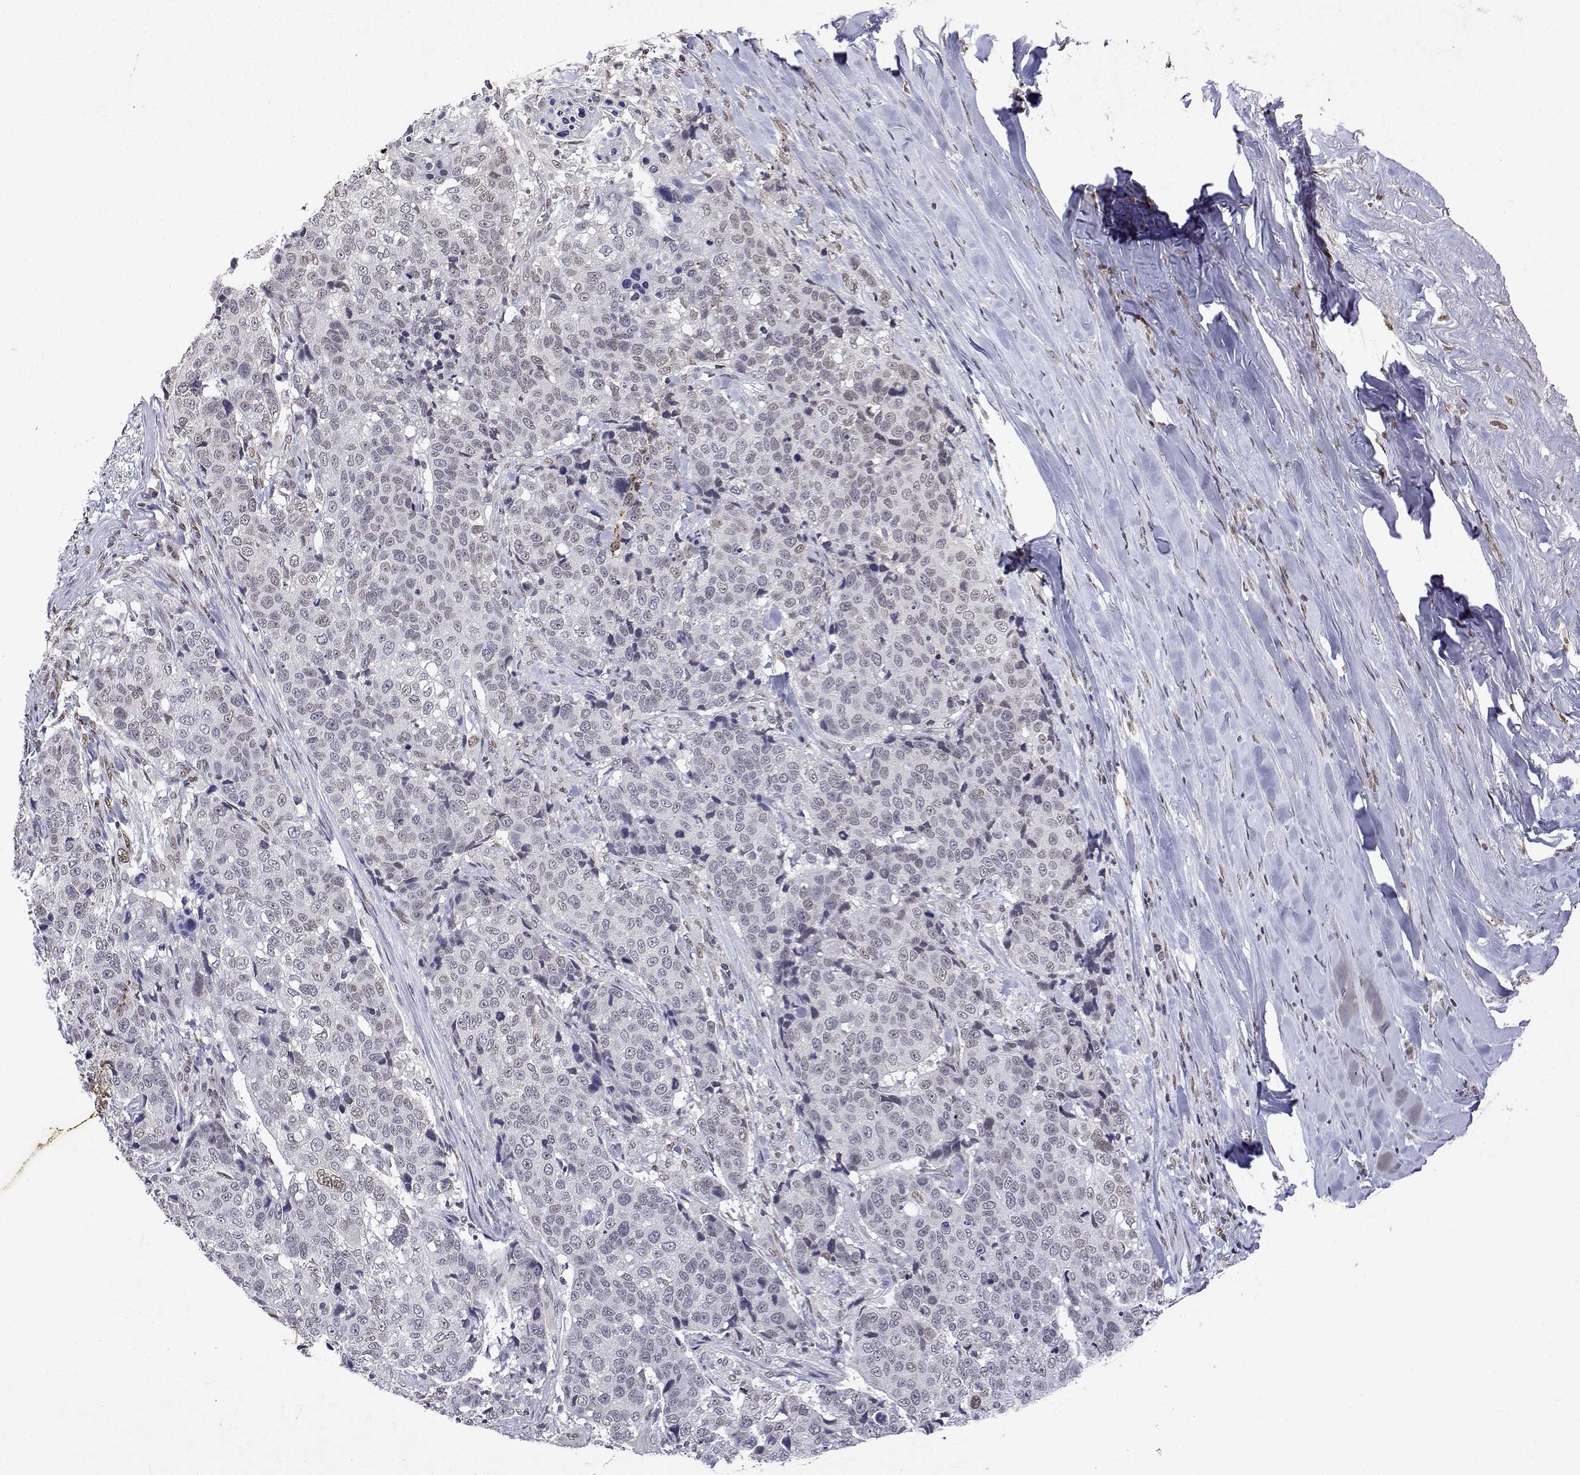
{"staining": {"intensity": "weak", "quantity": "<25%", "location": "nuclear"}, "tissue": "lung cancer", "cell_type": "Tumor cells", "image_type": "cancer", "snomed": [{"axis": "morphology", "description": "Squamous cell carcinoma, NOS"}, {"axis": "topography", "description": "Lymph node"}, {"axis": "topography", "description": "Lung"}], "caption": "An IHC micrograph of squamous cell carcinoma (lung) is shown. There is no staining in tumor cells of squamous cell carcinoma (lung).", "gene": "XPC", "patient": {"sex": "male", "age": 61}}